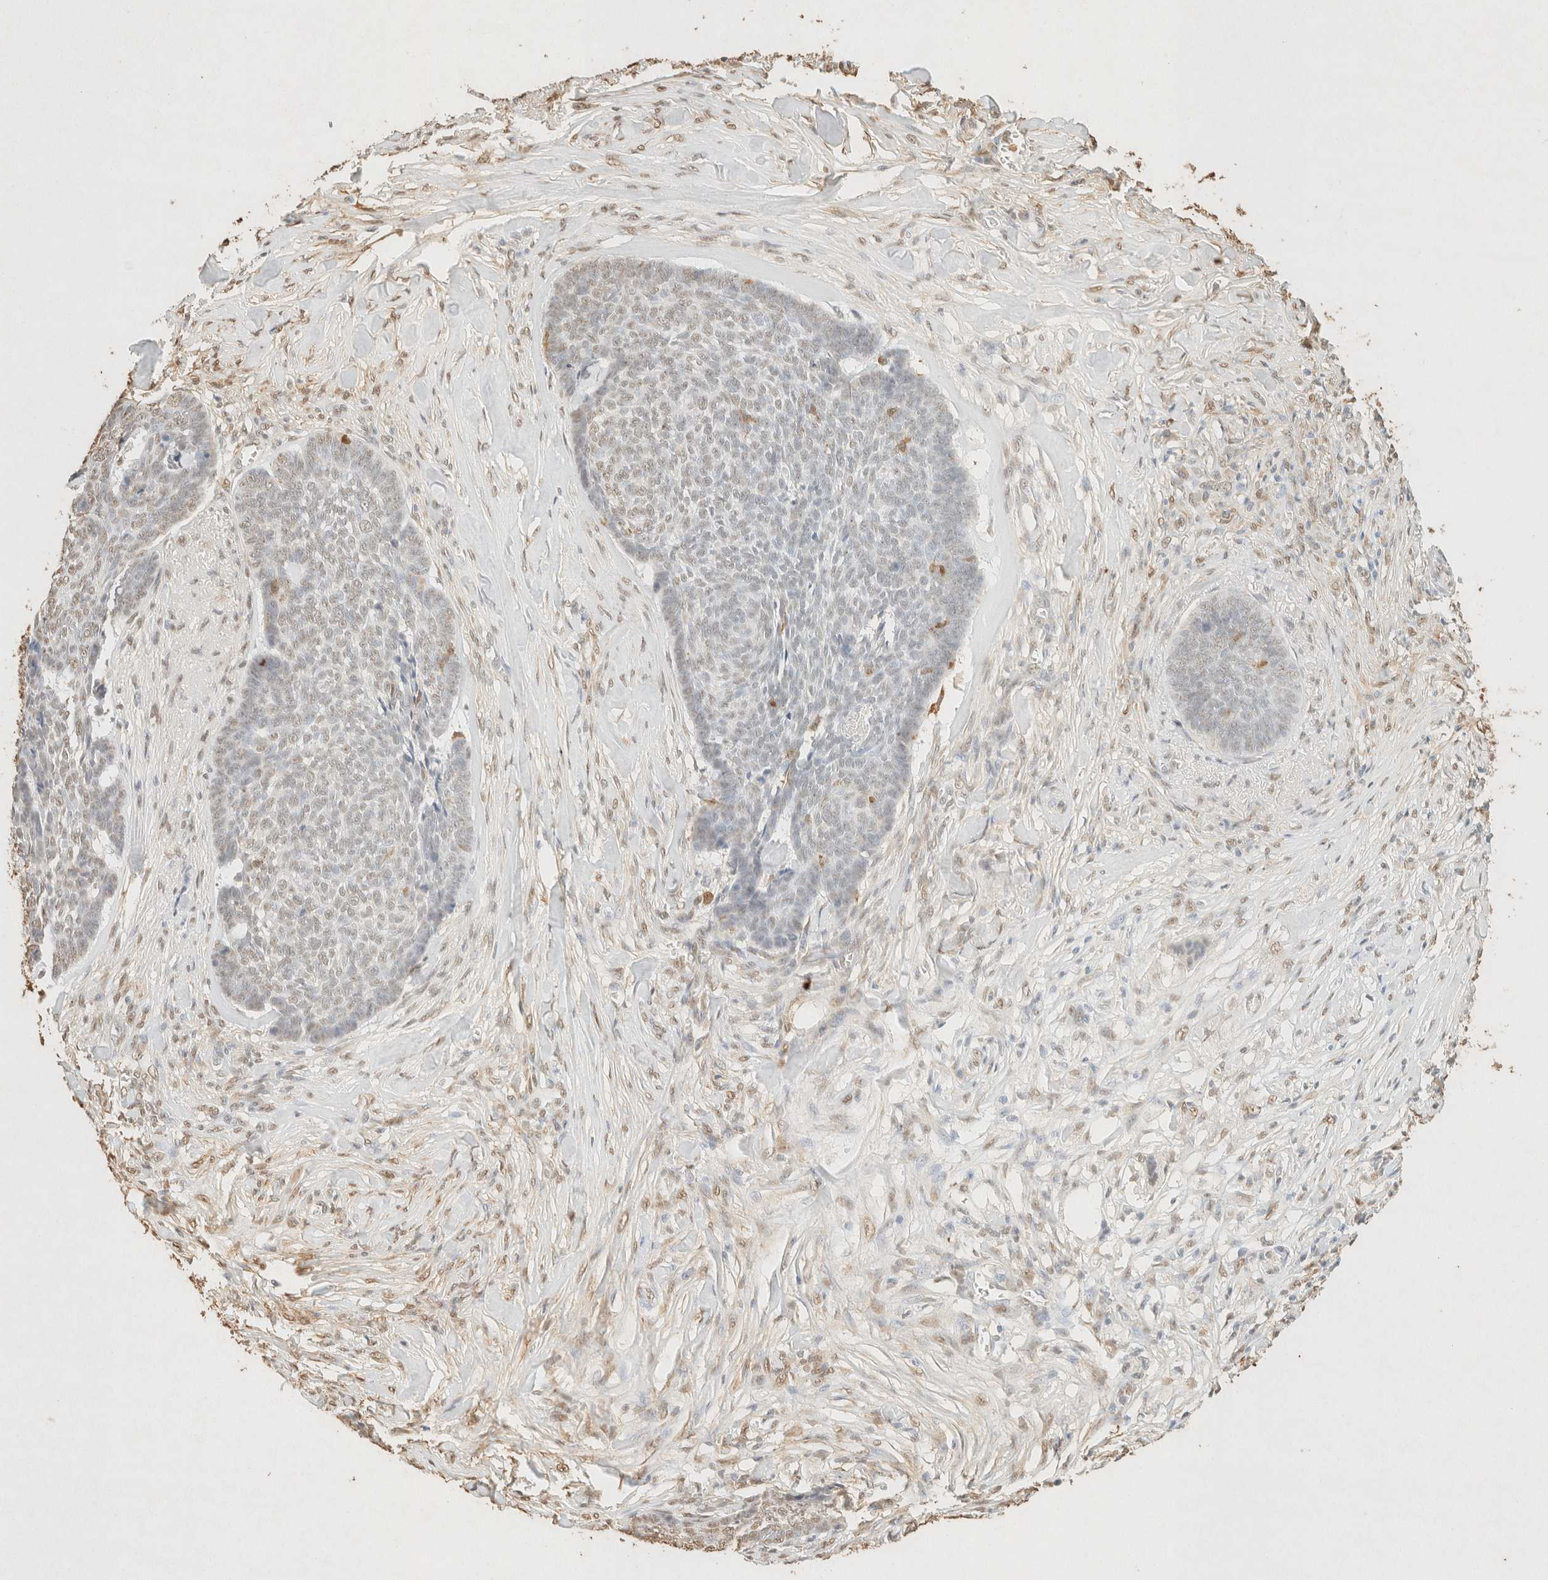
{"staining": {"intensity": "weak", "quantity": "25%-75%", "location": "nuclear"}, "tissue": "skin cancer", "cell_type": "Tumor cells", "image_type": "cancer", "snomed": [{"axis": "morphology", "description": "Basal cell carcinoma"}, {"axis": "topography", "description": "Skin"}], "caption": "A brown stain shows weak nuclear staining of a protein in human skin cancer tumor cells.", "gene": "S100A13", "patient": {"sex": "male", "age": 84}}